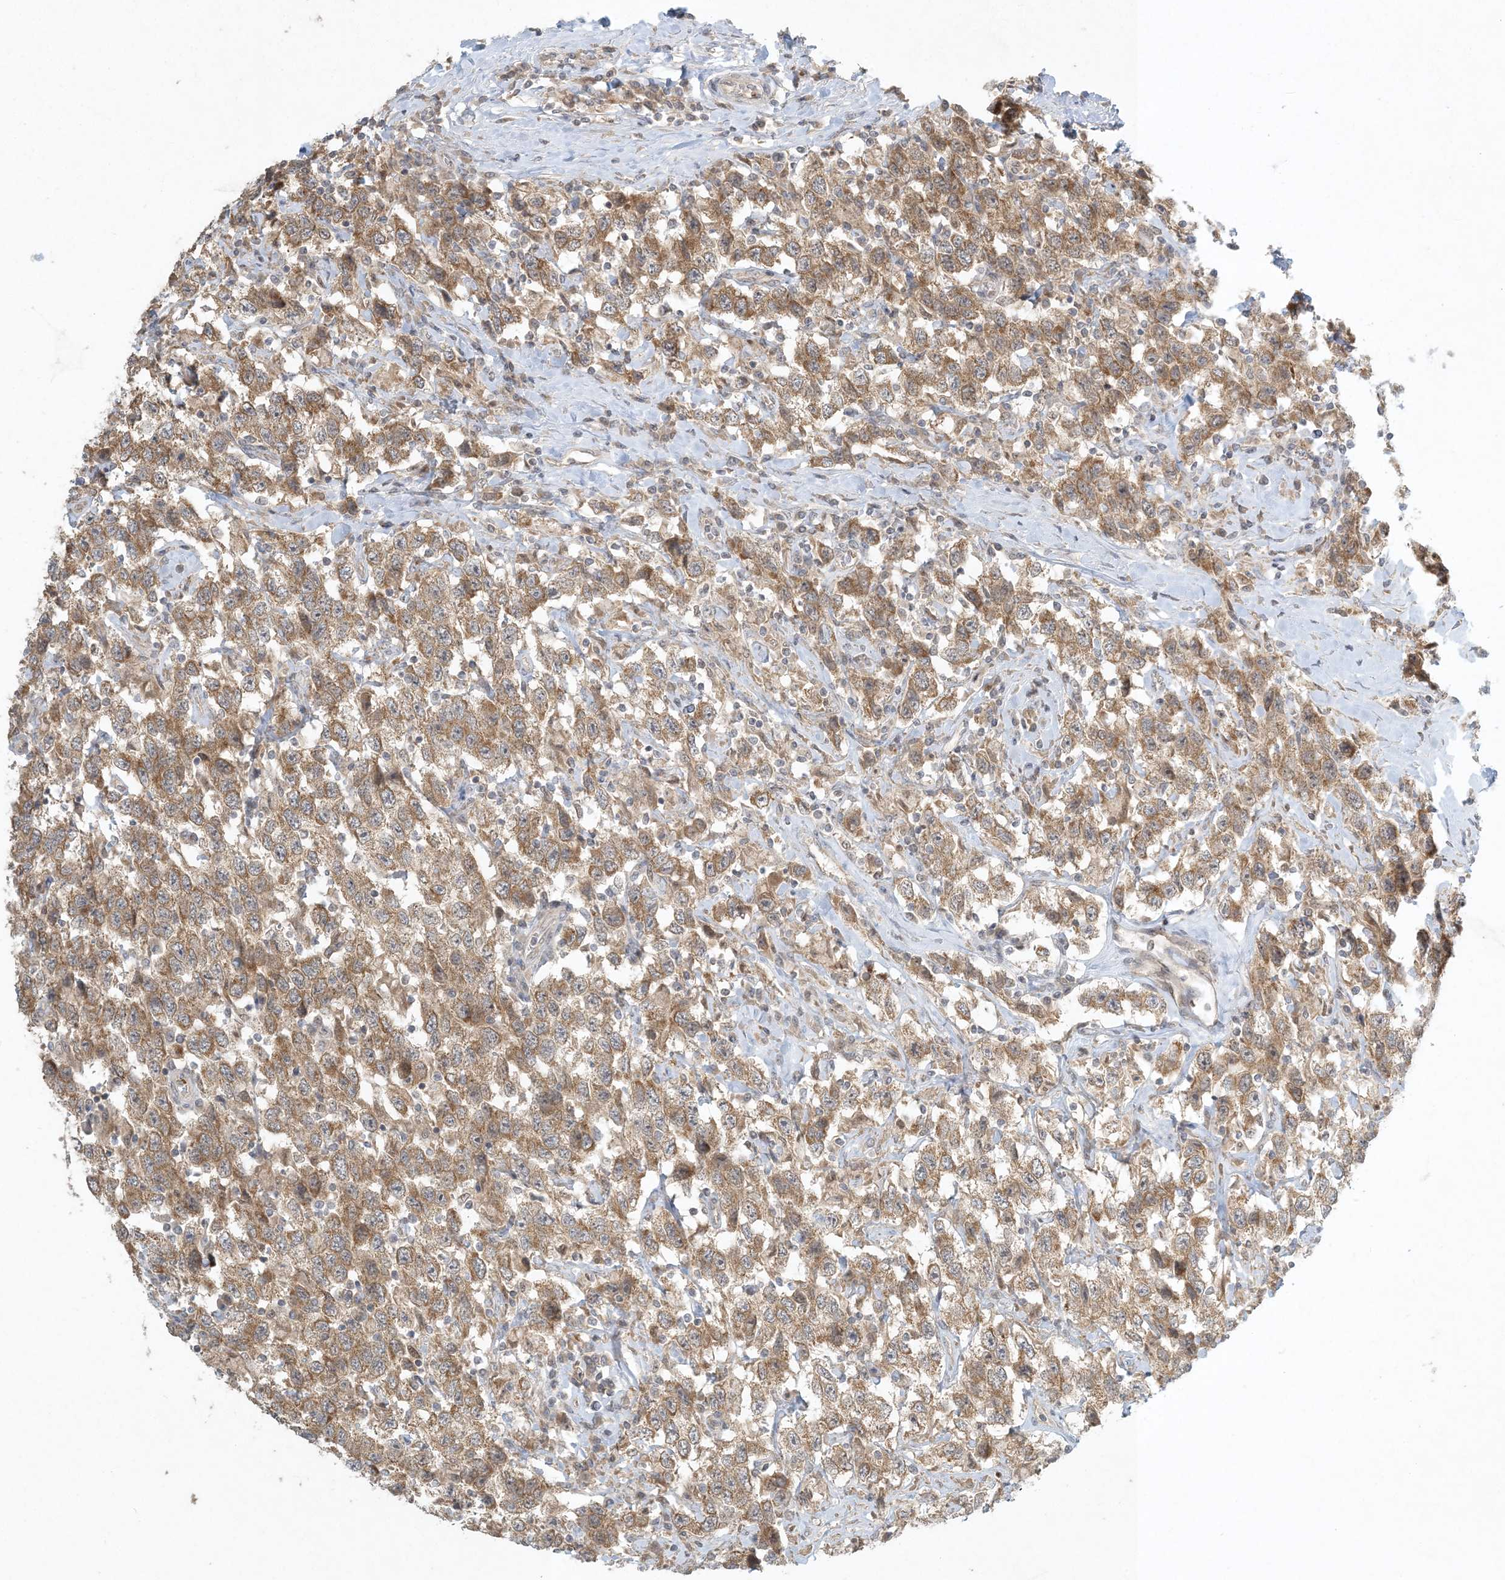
{"staining": {"intensity": "moderate", "quantity": ">75%", "location": "cytoplasmic/membranous"}, "tissue": "testis cancer", "cell_type": "Tumor cells", "image_type": "cancer", "snomed": [{"axis": "morphology", "description": "Seminoma, NOS"}, {"axis": "topography", "description": "Testis"}], "caption": "Brown immunohistochemical staining in testis cancer demonstrates moderate cytoplasmic/membranous expression in approximately >75% of tumor cells.", "gene": "CTDNEP1", "patient": {"sex": "male", "age": 41}}